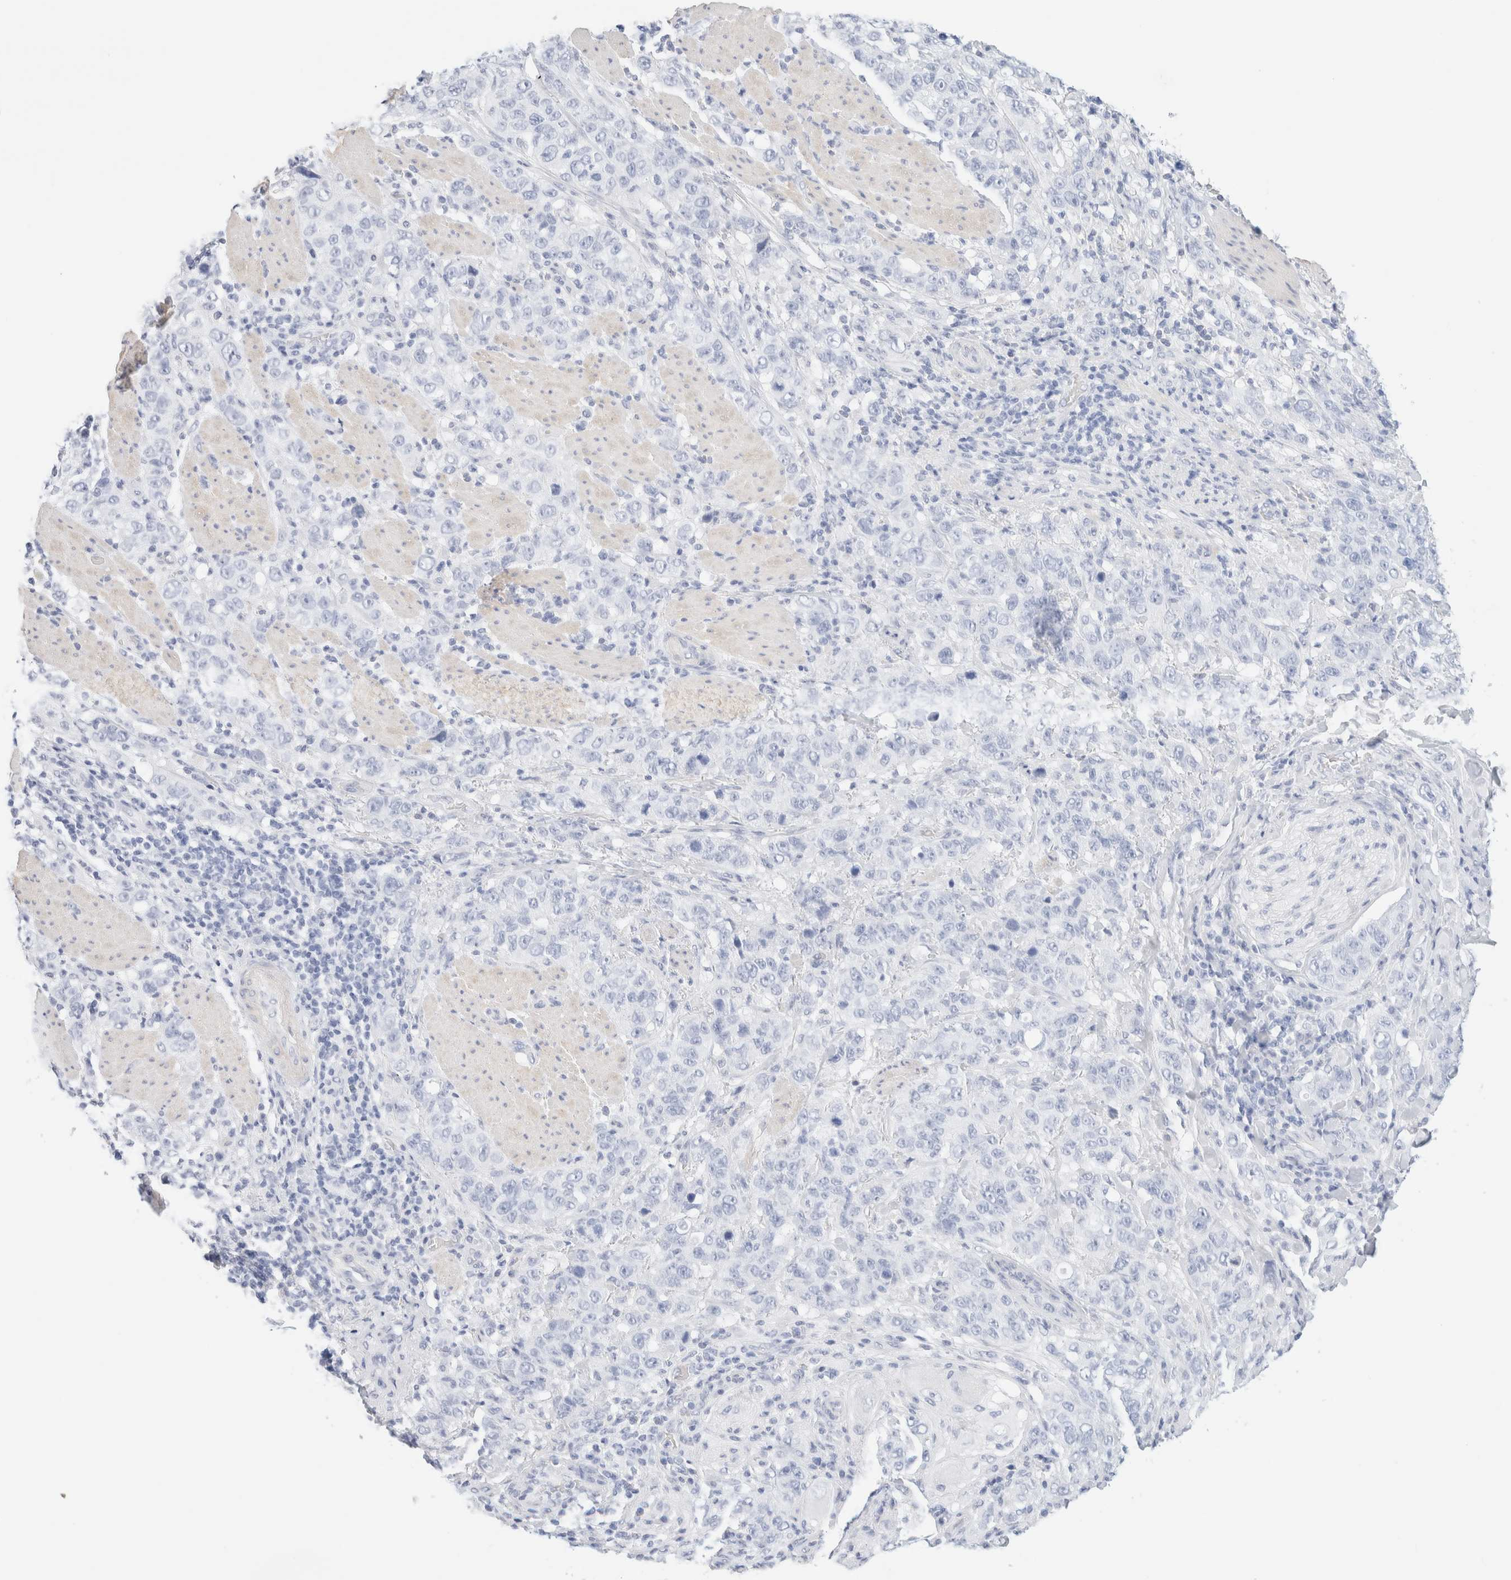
{"staining": {"intensity": "negative", "quantity": "none", "location": "none"}, "tissue": "stomach cancer", "cell_type": "Tumor cells", "image_type": "cancer", "snomed": [{"axis": "morphology", "description": "Adenocarcinoma, NOS"}, {"axis": "topography", "description": "Stomach"}], "caption": "Stomach cancer (adenocarcinoma) stained for a protein using IHC shows no staining tumor cells.", "gene": "DPYS", "patient": {"sex": "male", "age": 48}}